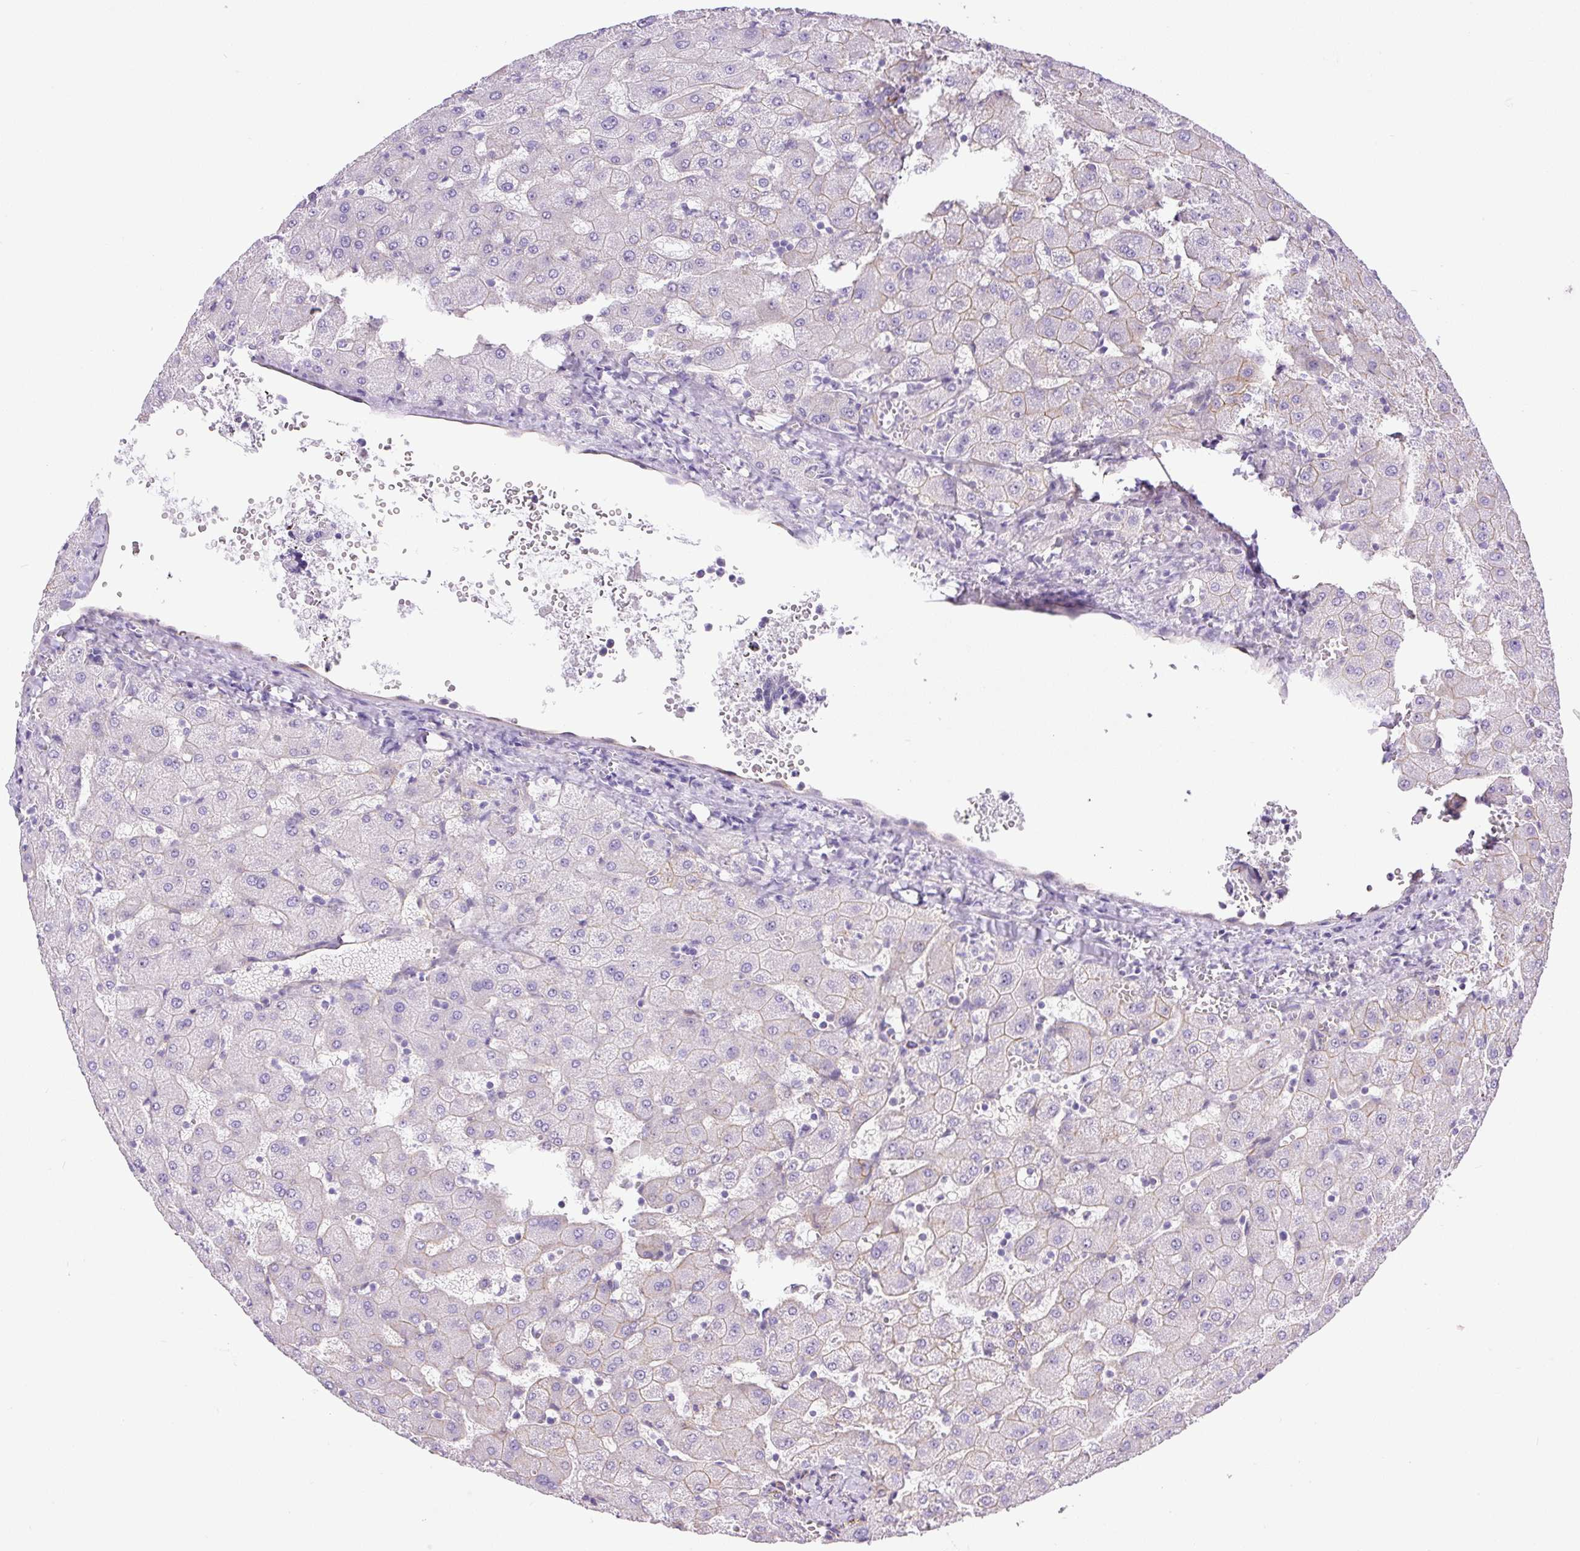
{"staining": {"intensity": "weak", "quantity": ">75%", "location": "cytoplasmic/membranous"}, "tissue": "liver", "cell_type": "Cholangiocytes", "image_type": "normal", "snomed": [{"axis": "morphology", "description": "Normal tissue, NOS"}, {"axis": "topography", "description": "Liver"}], "caption": "Weak cytoplasmic/membranous expression is present in about >75% of cholangiocytes in unremarkable liver. (DAB (3,3'-diaminobenzidine) = brown stain, brightfield microscopy at high magnification).", "gene": "MYO5C", "patient": {"sex": "female", "age": 63}}